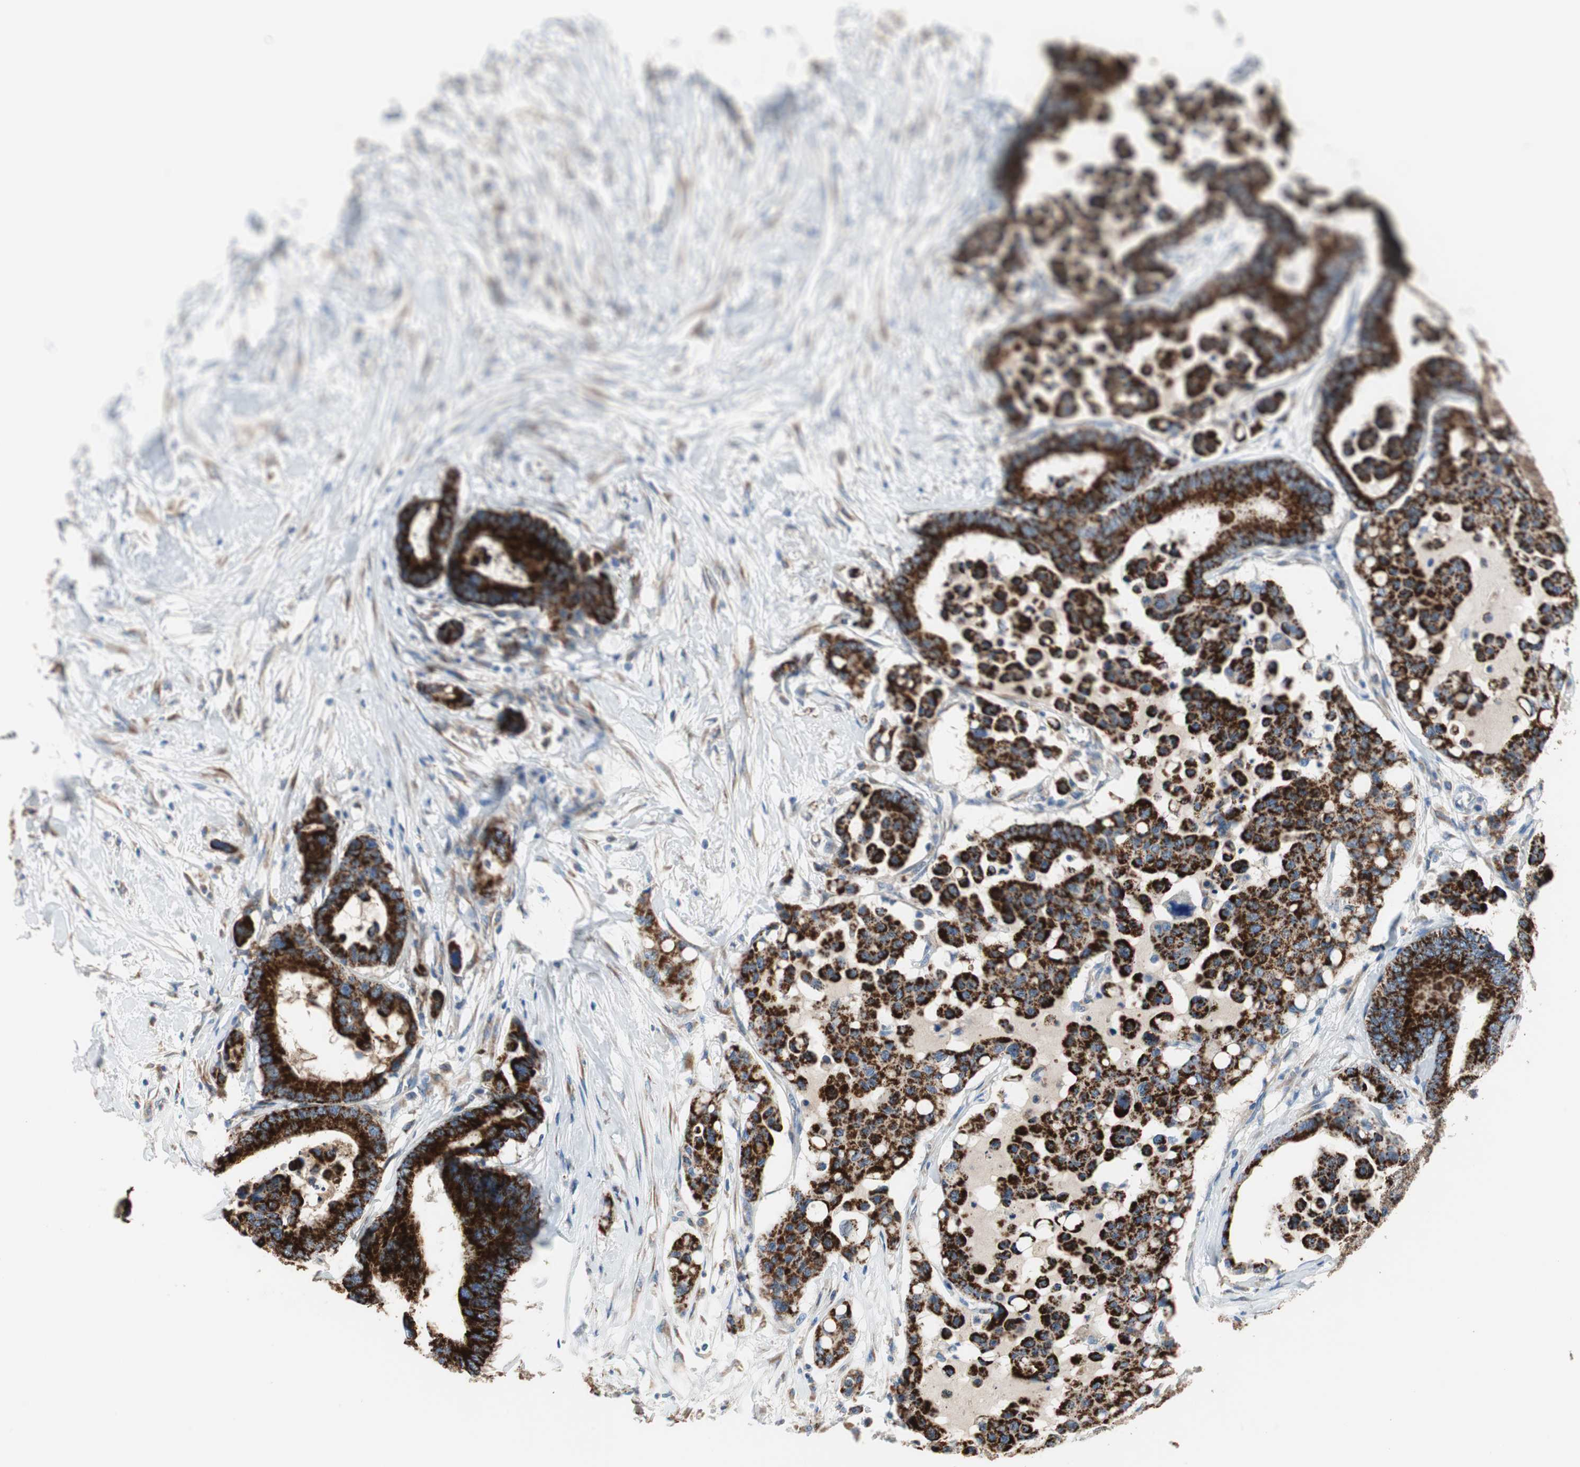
{"staining": {"intensity": "strong", "quantity": ">75%", "location": "cytoplasmic/membranous"}, "tissue": "colorectal cancer", "cell_type": "Tumor cells", "image_type": "cancer", "snomed": [{"axis": "morphology", "description": "Normal tissue, NOS"}, {"axis": "morphology", "description": "Adenocarcinoma, NOS"}, {"axis": "topography", "description": "Colon"}], "caption": "Brown immunohistochemical staining in human colorectal cancer (adenocarcinoma) displays strong cytoplasmic/membranous positivity in about >75% of tumor cells.", "gene": "TST", "patient": {"sex": "male", "age": 82}}